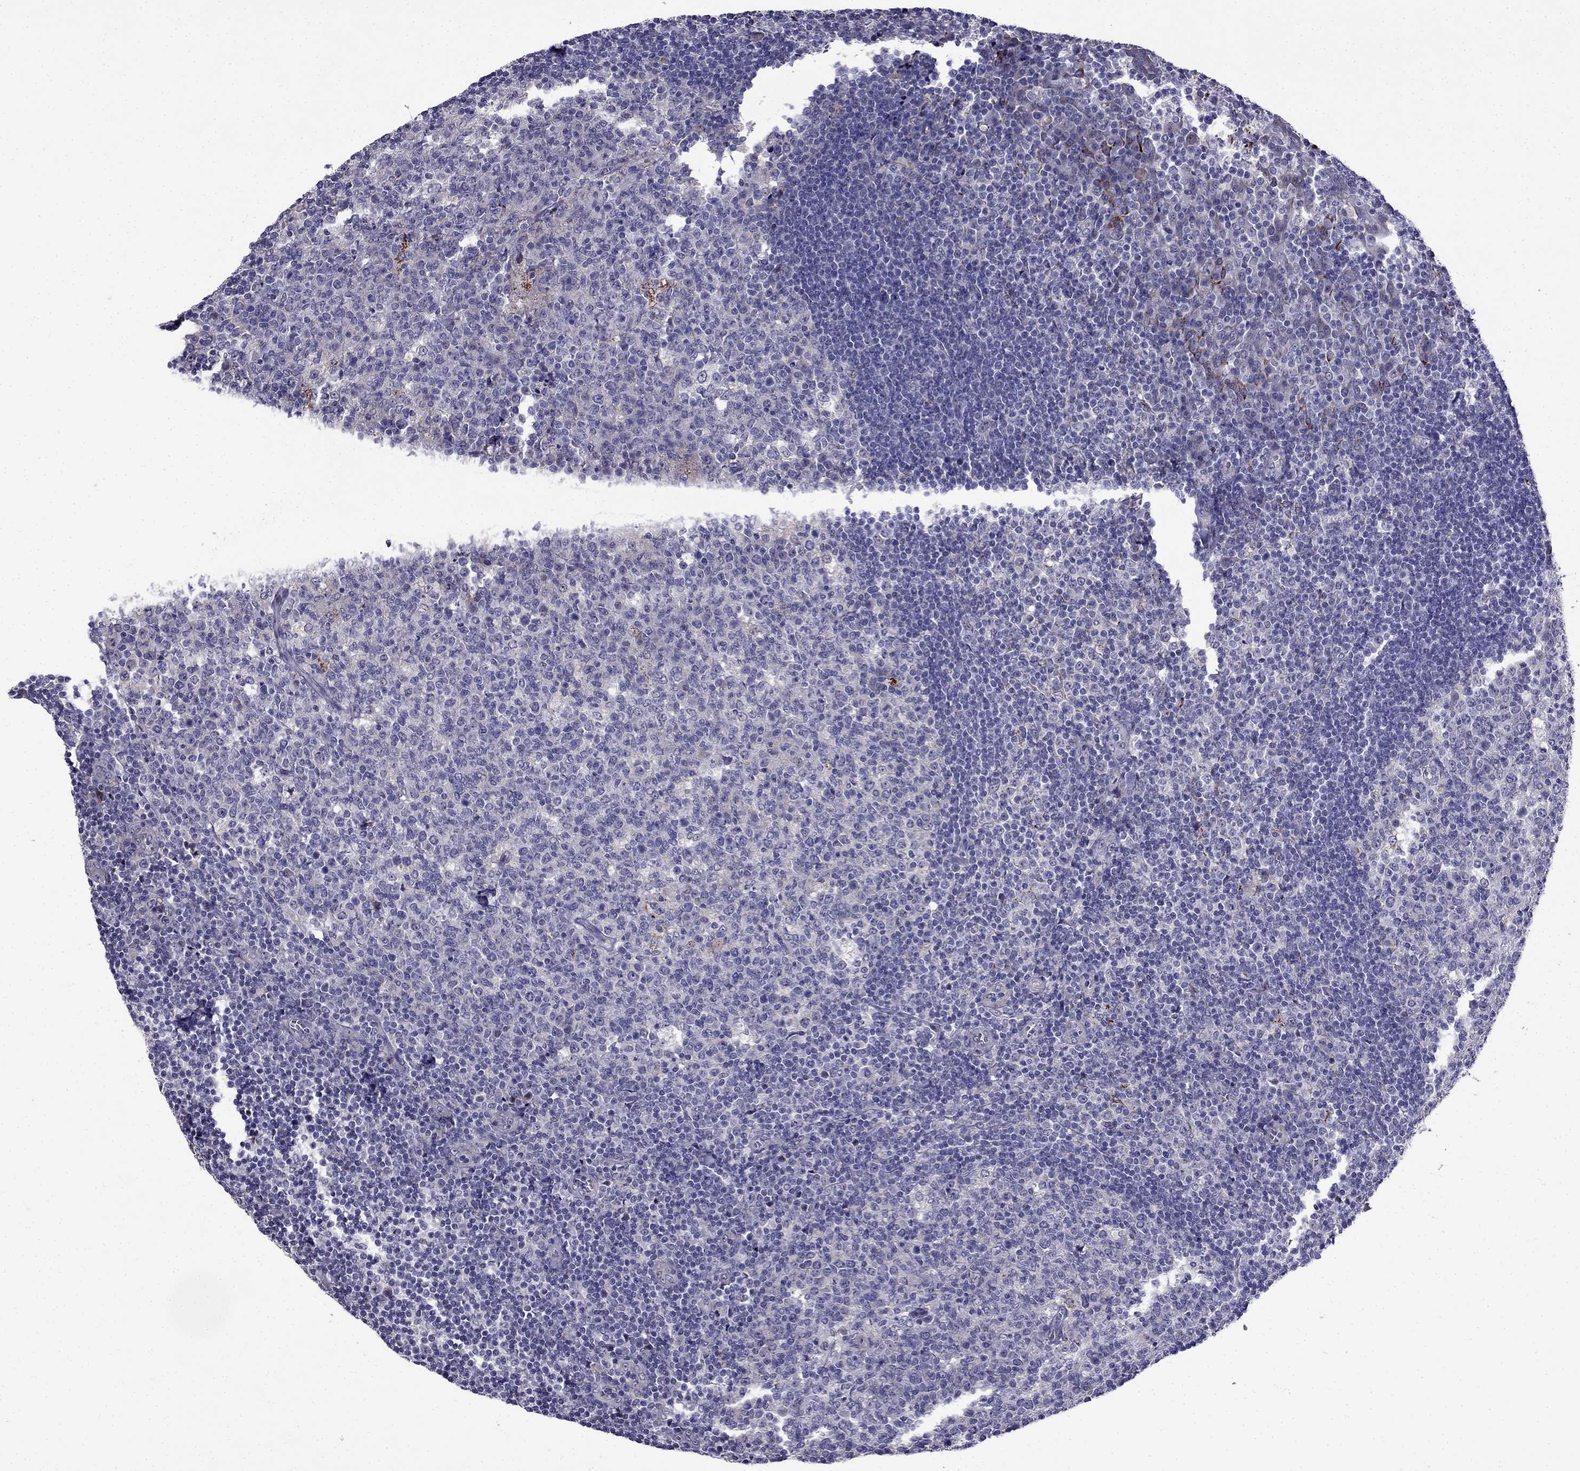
{"staining": {"intensity": "negative", "quantity": "none", "location": "none"}, "tissue": "tonsil", "cell_type": "Germinal center cells", "image_type": "normal", "snomed": [{"axis": "morphology", "description": "Normal tissue, NOS"}, {"axis": "topography", "description": "Tonsil"}], "caption": "IHC image of benign tonsil stained for a protein (brown), which shows no positivity in germinal center cells. (Stains: DAB immunohistochemistry with hematoxylin counter stain, Microscopy: brightfield microscopy at high magnification).", "gene": "PI16", "patient": {"sex": "female", "age": 13}}